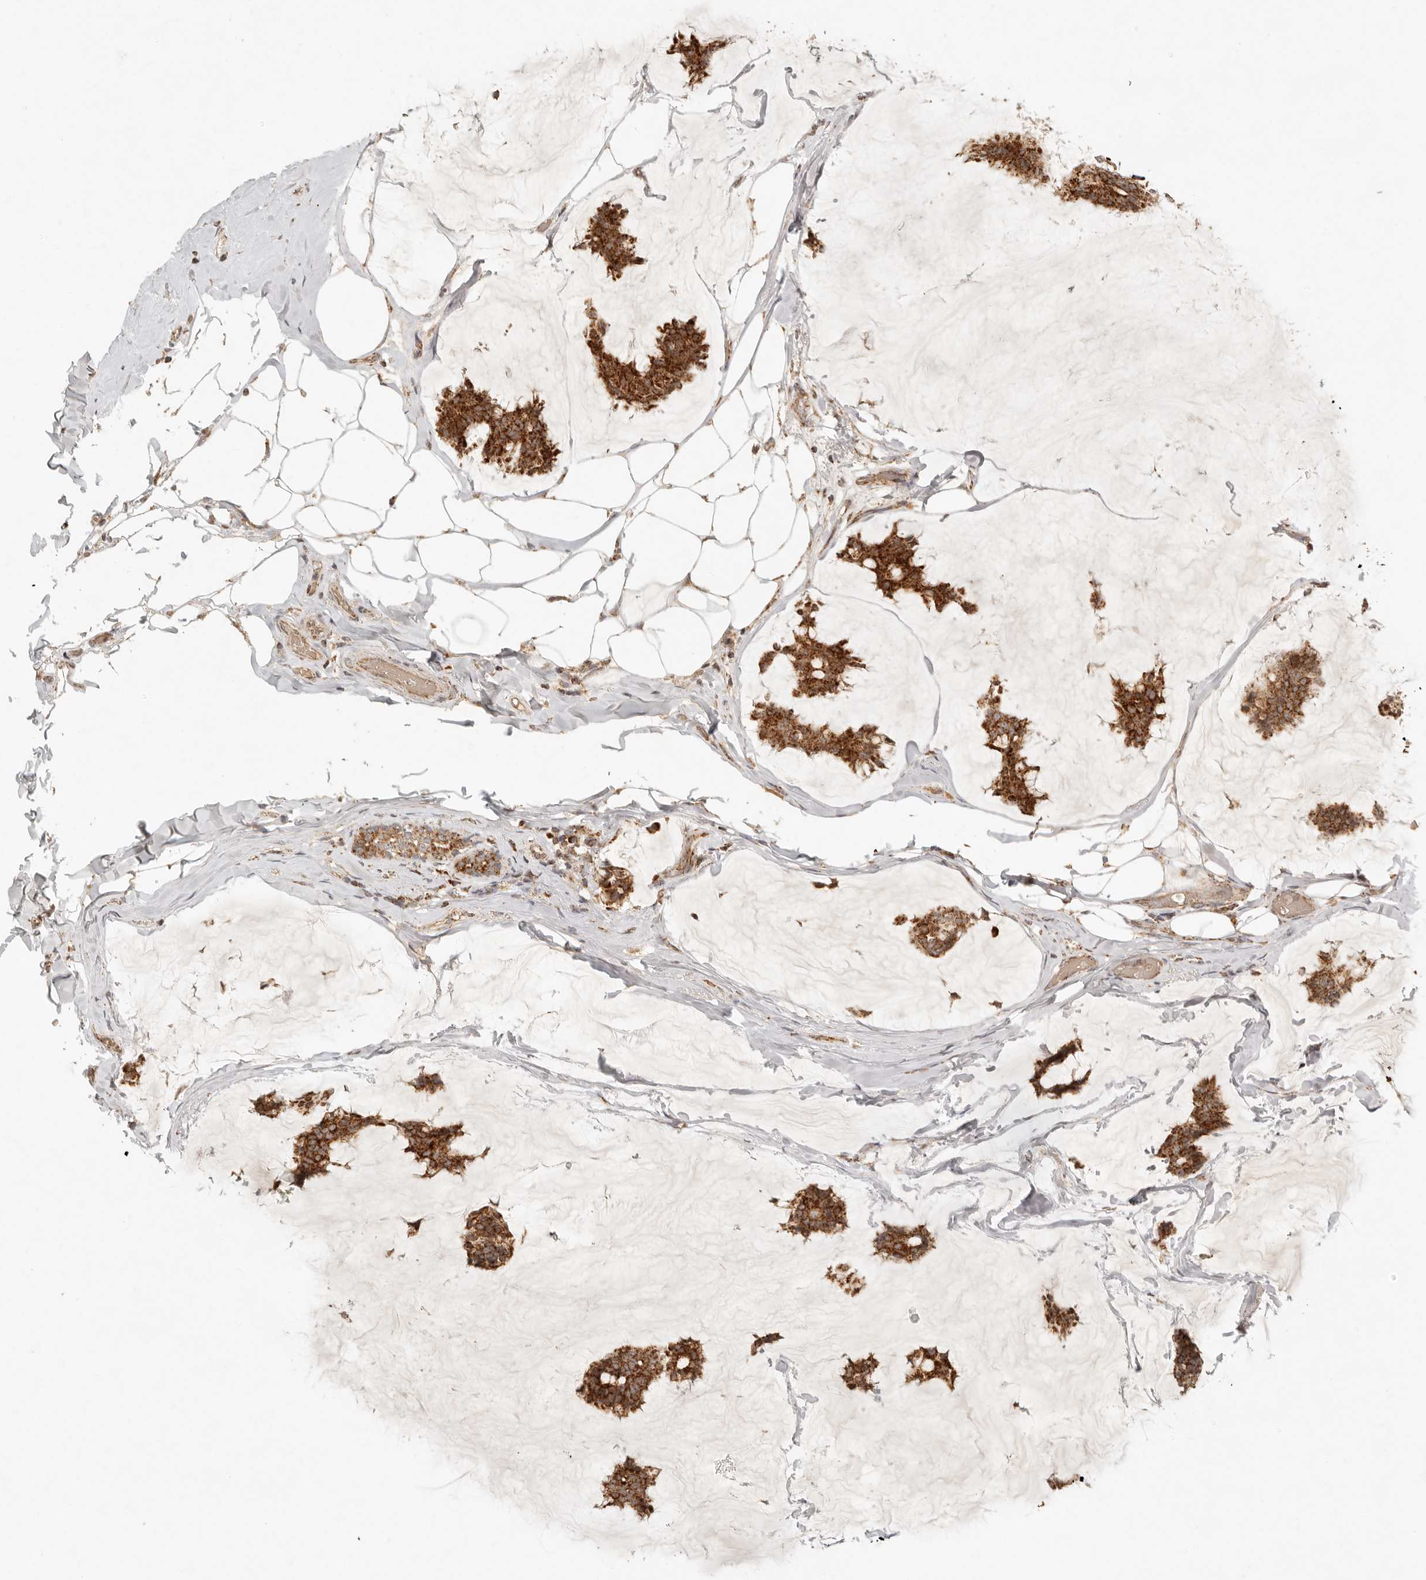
{"staining": {"intensity": "strong", "quantity": ">75%", "location": "cytoplasmic/membranous"}, "tissue": "breast cancer", "cell_type": "Tumor cells", "image_type": "cancer", "snomed": [{"axis": "morphology", "description": "Duct carcinoma"}, {"axis": "topography", "description": "Breast"}], "caption": "This is an image of IHC staining of breast cancer (infiltrating ductal carcinoma), which shows strong staining in the cytoplasmic/membranous of tumor cells.", "gene": "MRPL55", "patient": {"sex": "female", "age": 93}}